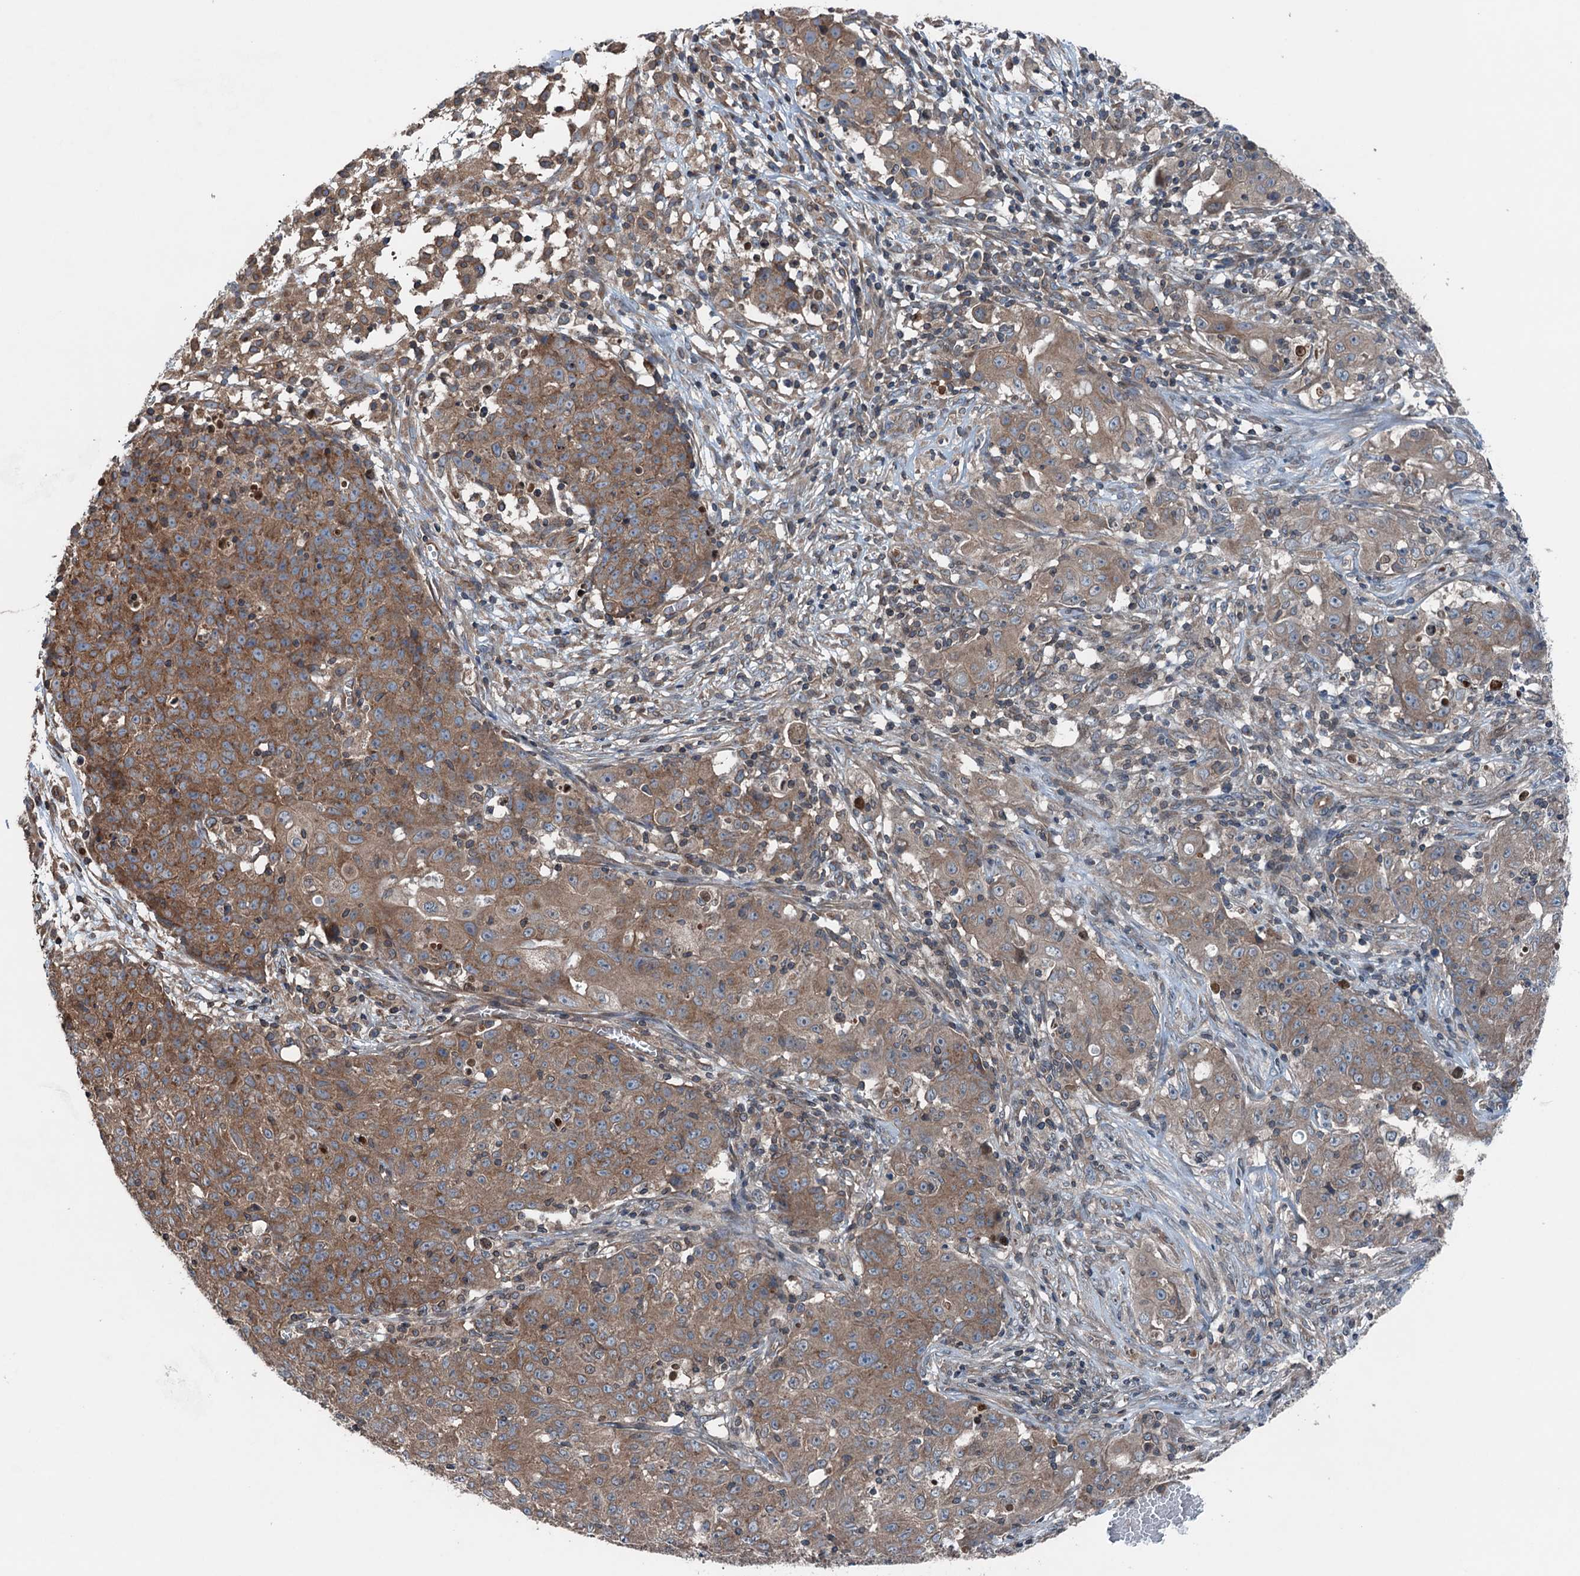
{"staining": {"intensity": "moderate", "quantity": ">75%", "location": "cytoplasmic/membranous"}, "tissue": "ovarian cancer", "cell_type": "Tumor cells", "image_type": "cancer", "snomed": [{"axis": "morphology", "description": "Carcinoma, endometroid"}, {"axis": "topography", "description": "Ovary"}], "caption": "A brown stain shows moderate cytoplasmic/membranous positivity of a protein in ovarian cancer tumor cells. The staining was performed using DAB (3,3'-diaminobenzidine), with brown indicating positive protein expression. Nuclei are stained blue with hematoxylin.", "gene": "TRAPPC8", "patient": {"sex": "female", "age": 42}}